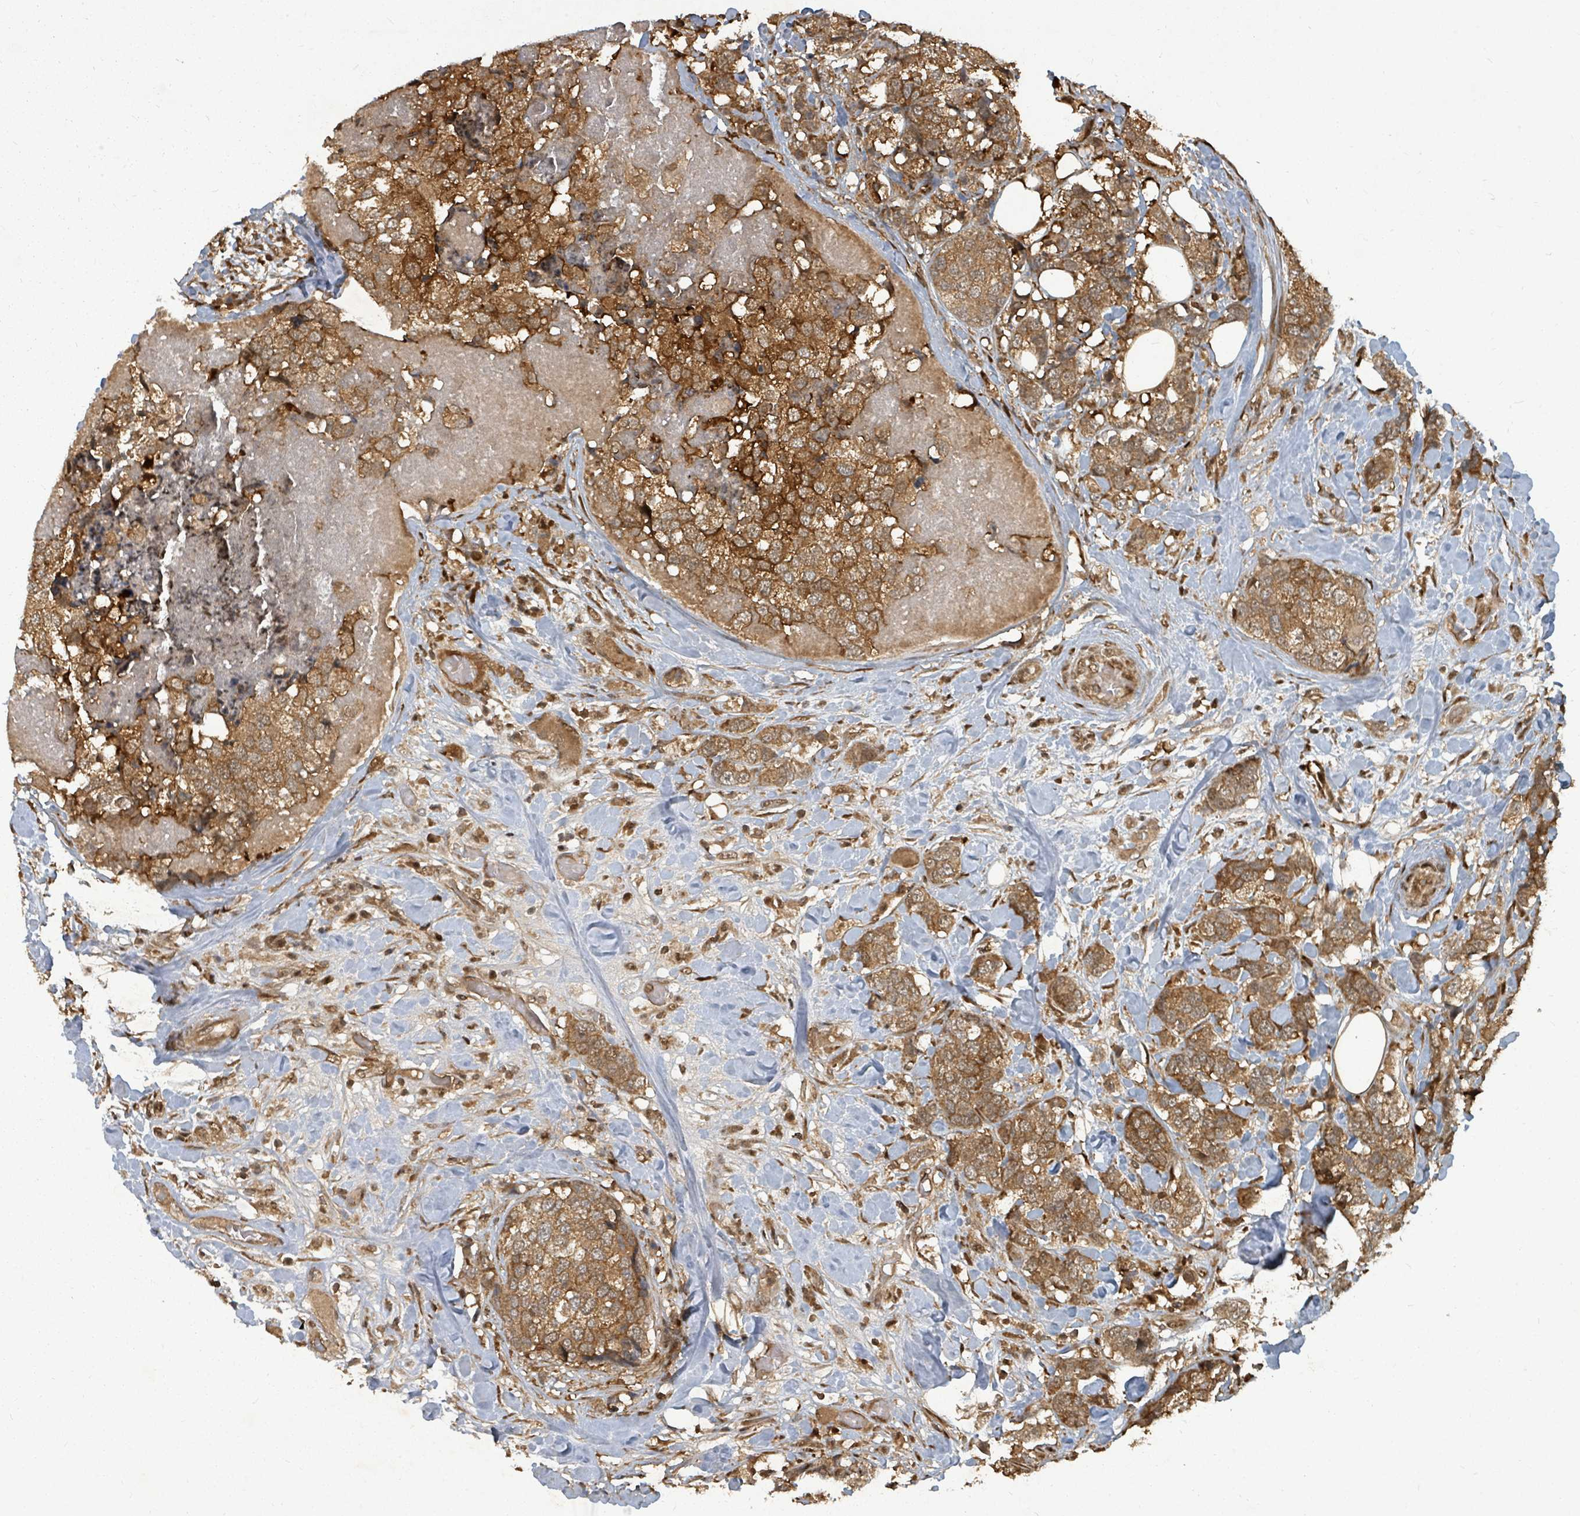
{"staining": {"intensity": "strong", "quantity": ">75%", "location": "cytoplasmic/membranous"}, "tissue": "breast cancer", "cell_type": "Tumor cells", "image_type": "cancer", "snomed": [{"axis": "morphology", "description": "Lobular carcinoma"}, {"axis": "topography", "description": "Breast"}], "caption": "This micrograph displays breast lobular carcinoma stained with immunohistochemistry to label a protein in brown. The cytoplasmic/membranous of tumor cells show strong positivity for the protein. Nuclei are counter-stained blue.", "gene": "KDM4E", "patient": {"sex": "female", "age": 59}}